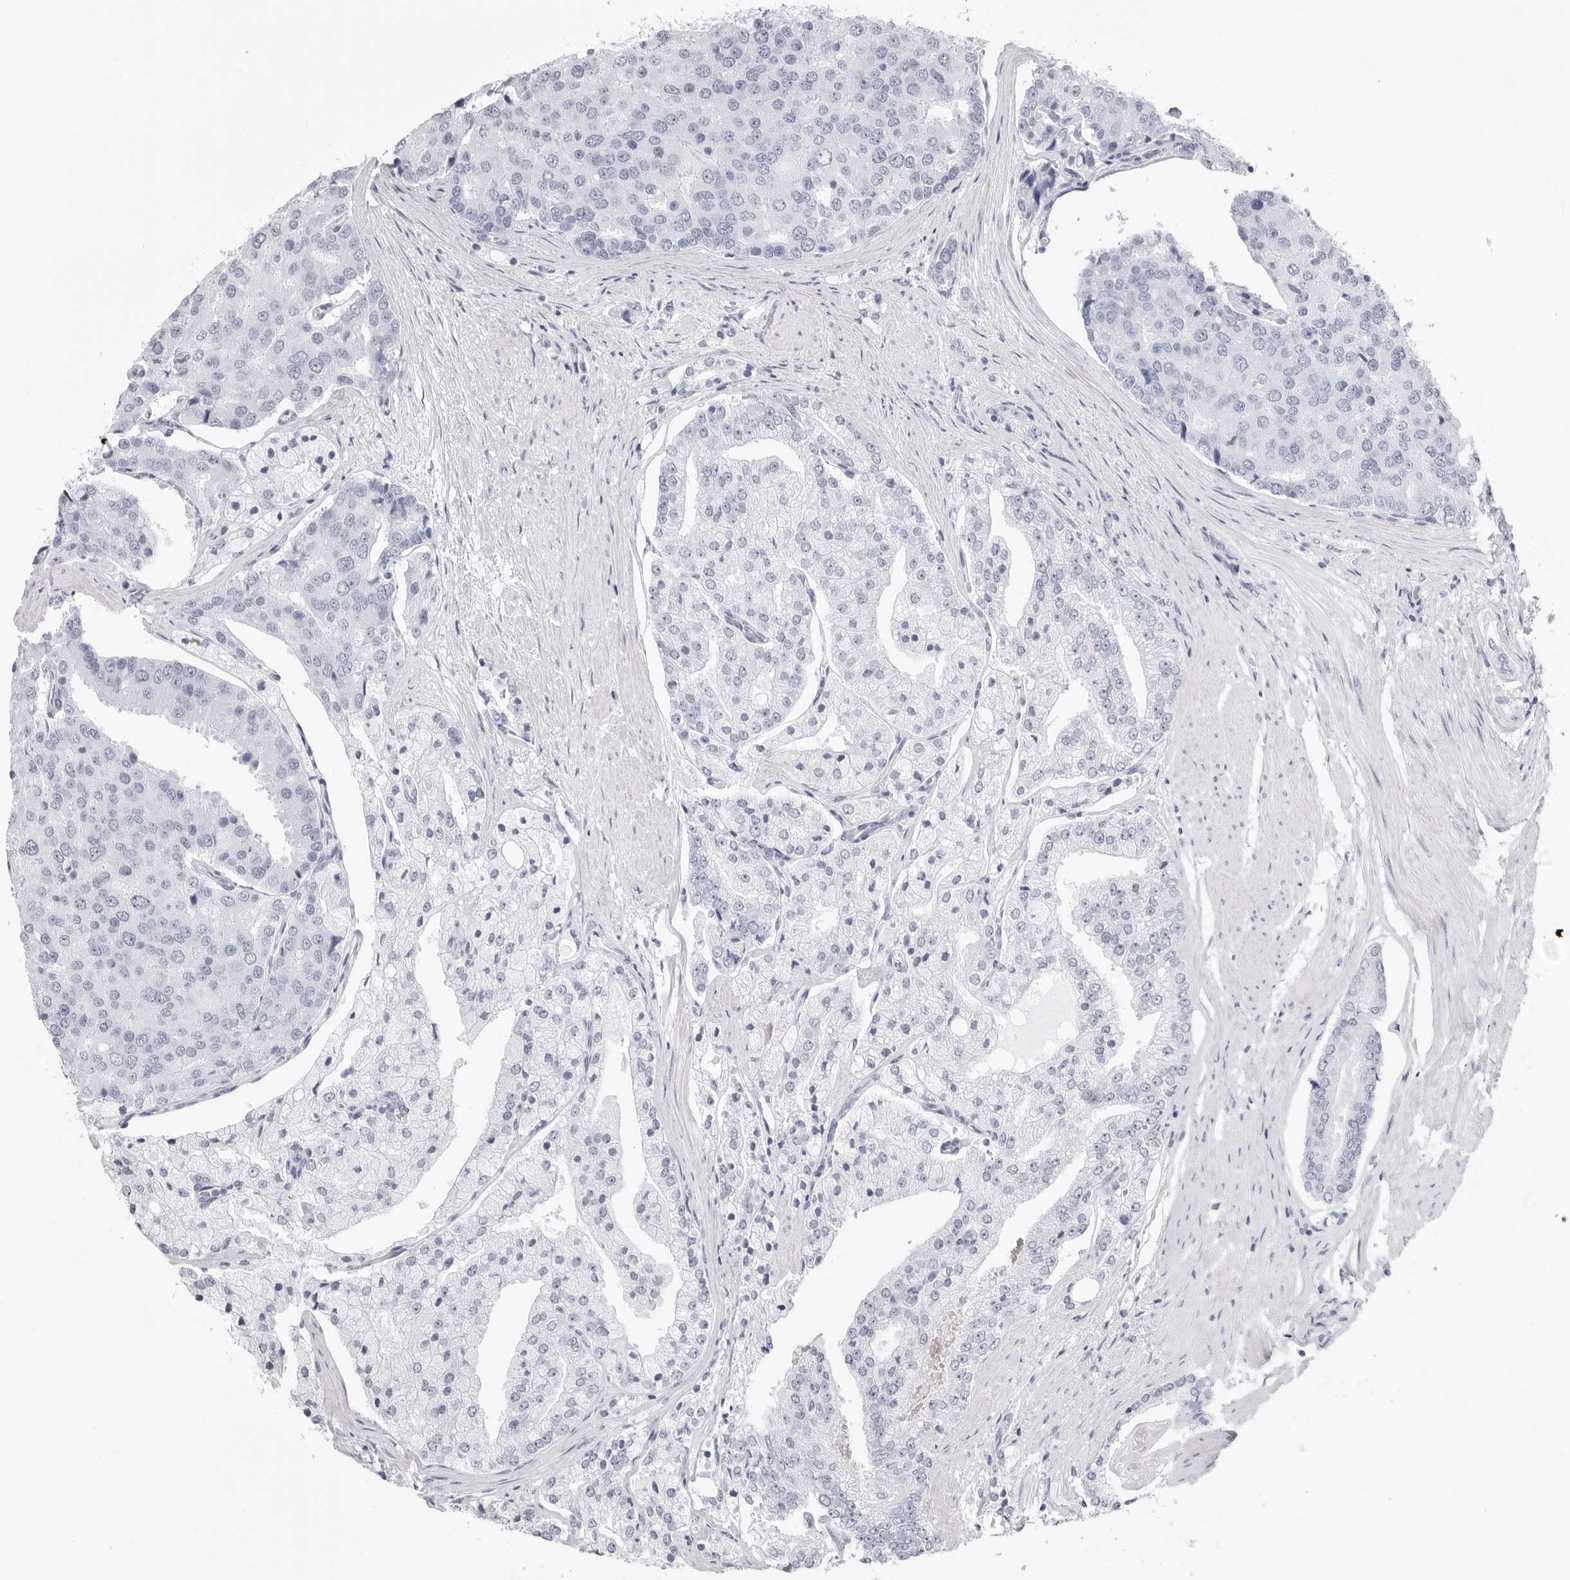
{"staining": {"intensity": "negative", "quantity": "none", "location": "none"}, "tissue": "prostate cancer", "cell_type": "Tumor cells", "image_type": "cancer", "snomed": [{"axis": "morphology", "description": "Adenocarcinoma, High grade"}, {"axis": "topography", "description": "Prostate"}], "caption": "Tumor cells are negative for brown protein staining in high-grade adenocarcinoma (prostate).", "gene": "TSSK1B", "patient": {"sex": "male", "age": 50}}